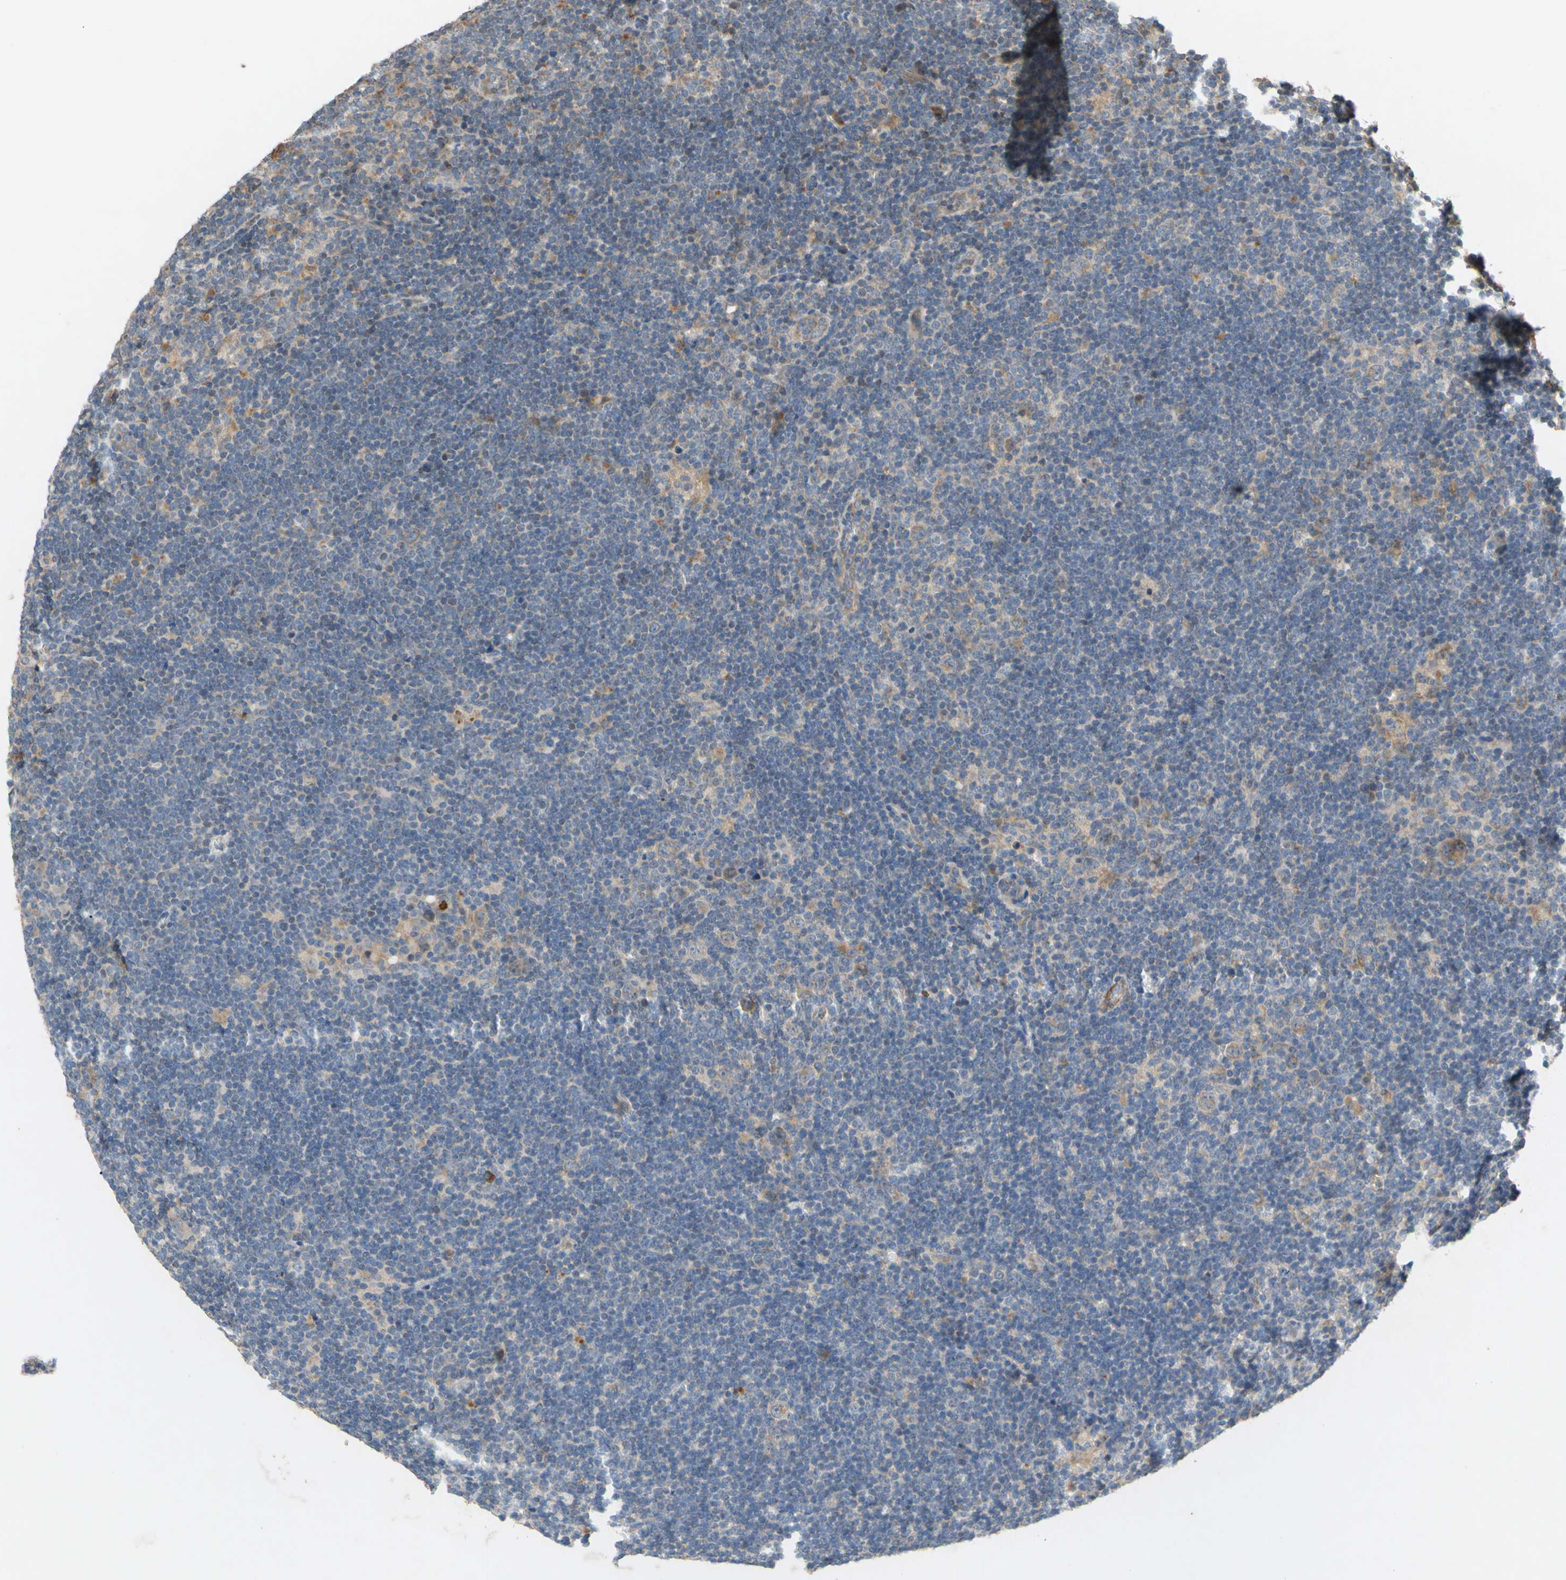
{"staining": {"intensity": "weak", "quantity": ">75%", "location": "cytoplasmic/membranous"}, "tissue": "lymphoma", "cell_type": "Tumor cells", "image_type": "cancer", "snomed": [{"axis": "morphology", "description": "Hodgkin's disease, NOS"}, {"axis": "topography", "description": "Lymph node"}], "caption": "IHC of human Hodgkin's disease exhibits low levels of weak cytoplasmic/membranous positivity in about >75% of tumor cells. Immunohistochemistry (ihc) stains the protein of interest in brown and the nuclei are stained blue.", "gene": "PARD6A", "patient": {"sex": "female", "age": 57}}